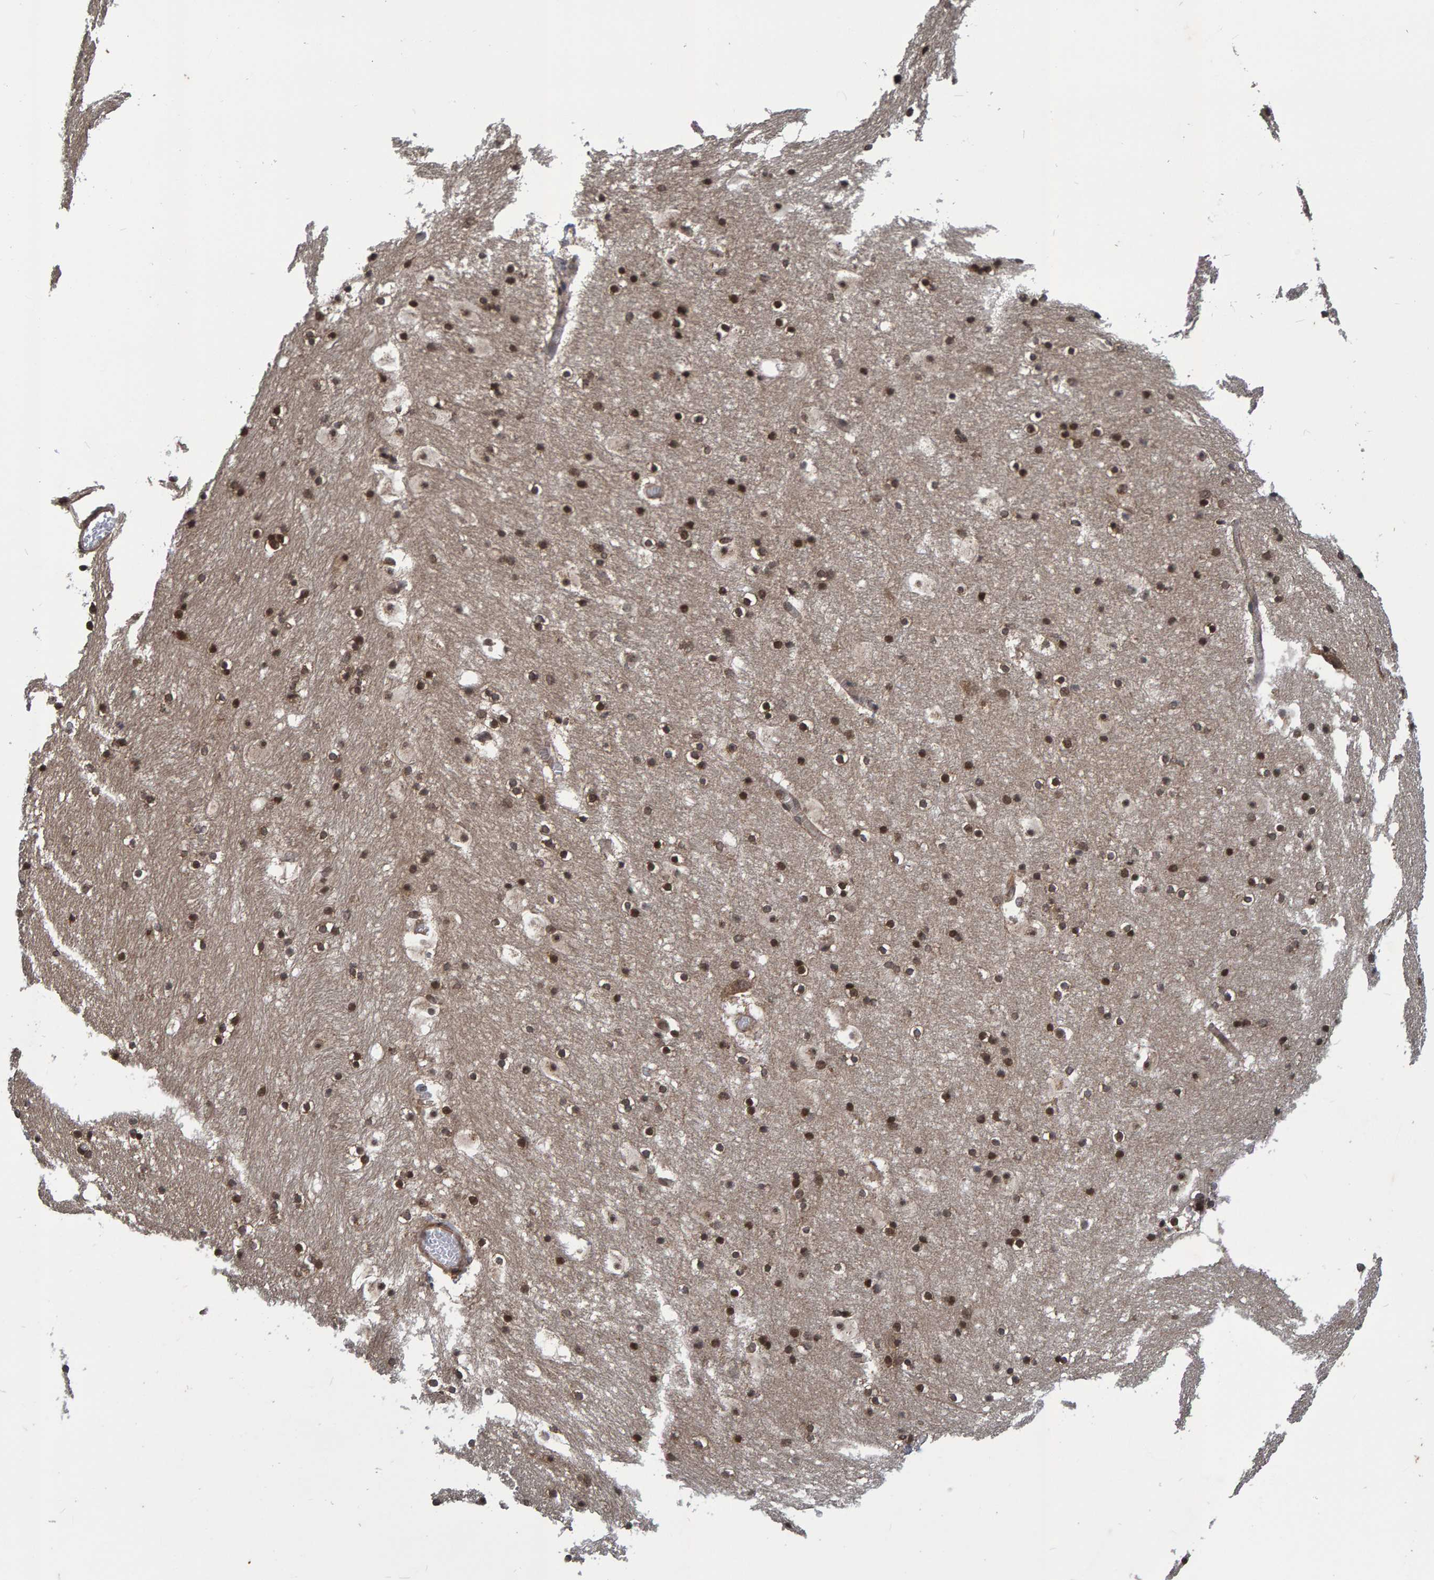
{"staining": {"intensity": "strong", "quantity": ">75%", "location": "cytoplasmic/membranous,nuclear"}, "tissue": "hippocampus", "cell_type": "Glial cells", "image_type": "normal", "snomed": [{"axis": "morphology", "description": "Normal tissue, NOS"}, {"axis": "topography", "description": "Hippocampus"}], "caption": "The histopathology image displays staining of unremarkable hippocampus, revealing strong cytoplasmic/membranous,nuclear protein staining (brown color) within glial cells. (DAB IHC with brightfield microscopy, high magnification).", "gene": "GAB2", "patient": {"sex": "male", "age": 45}}